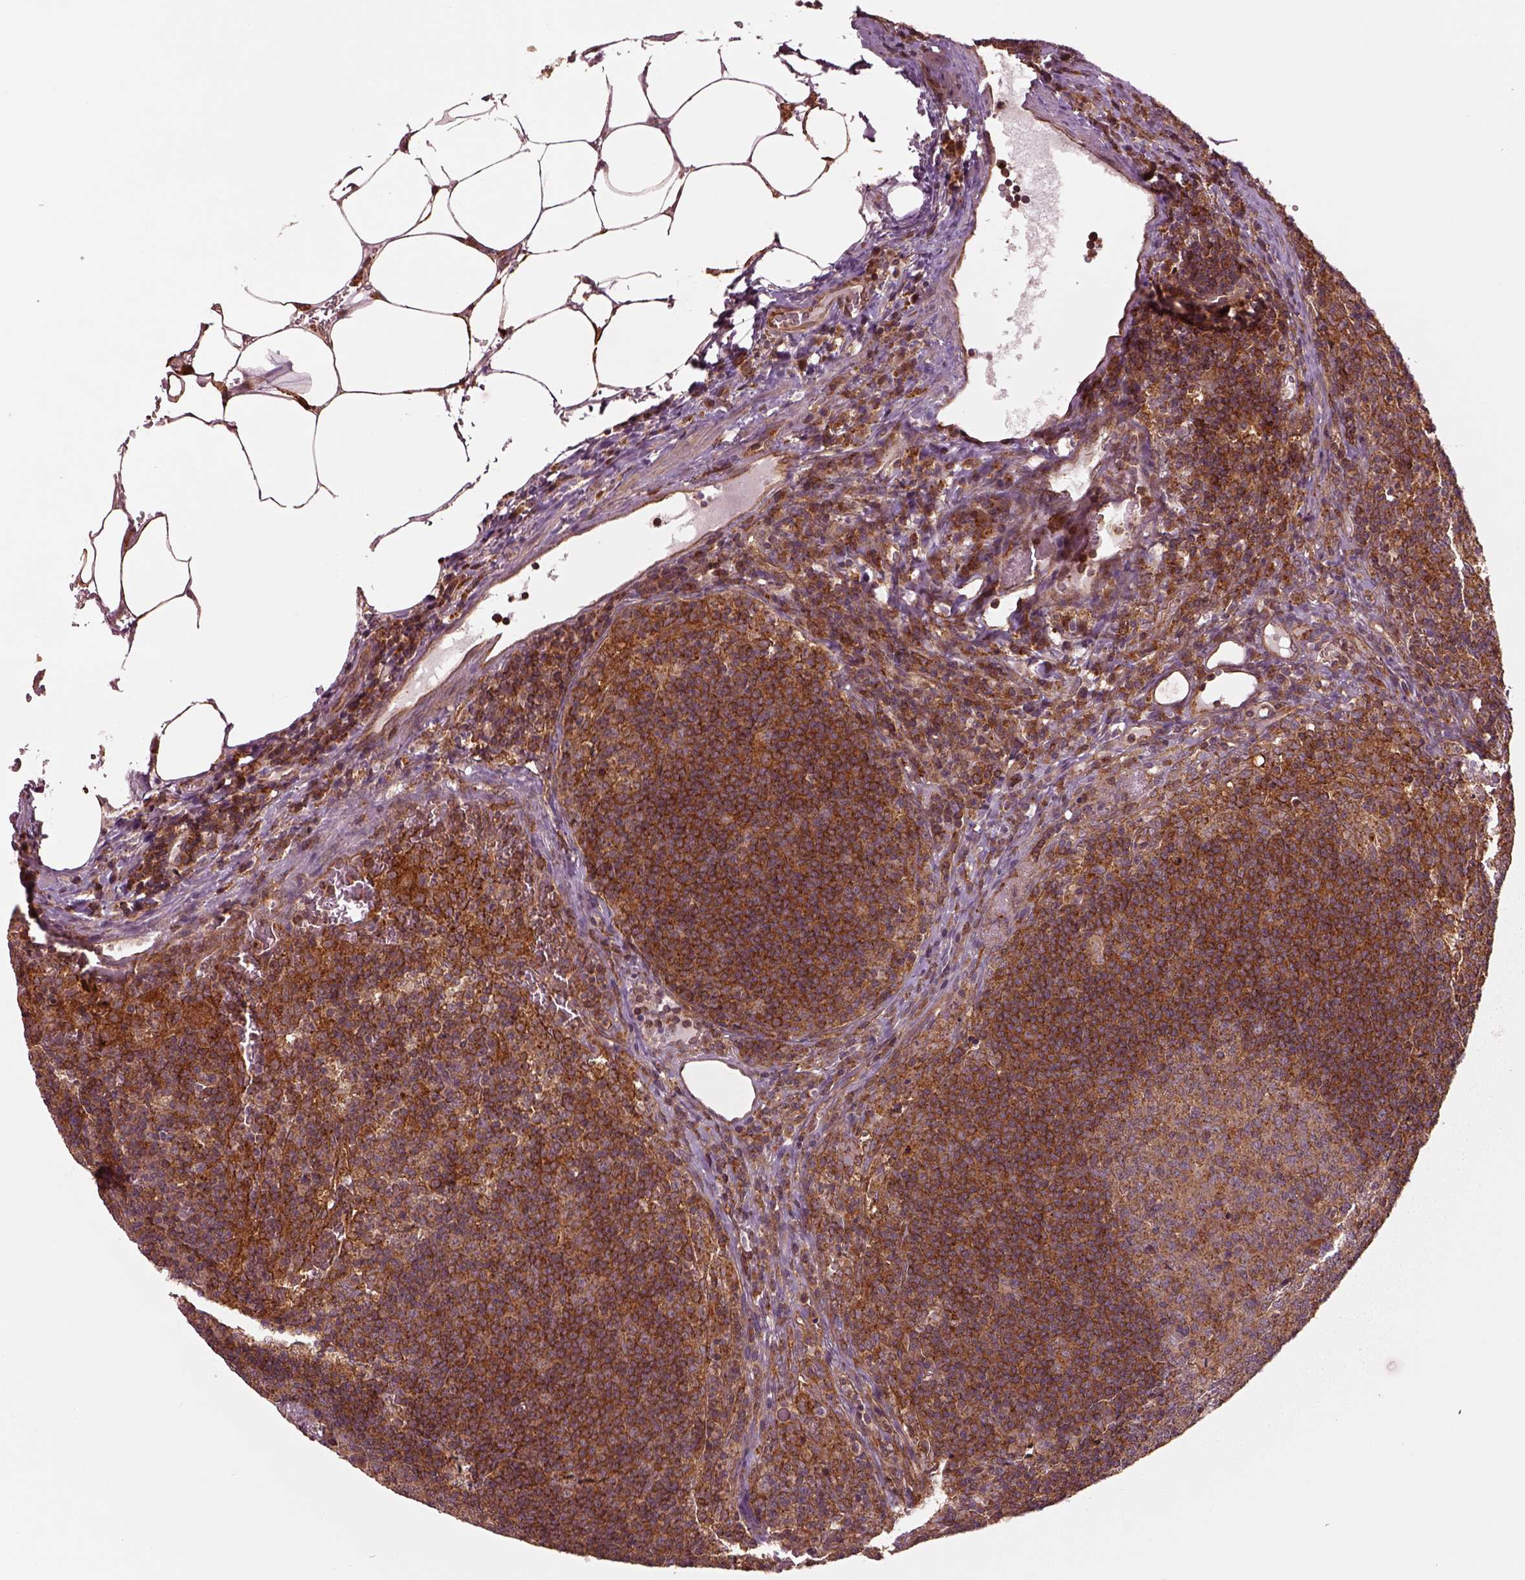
{"staining": {"intensity": "moderate", "quantity": "<25%", "location": "cytoplasmic/membranous"}, "tissue": "lymph node", "cell_type": "Germinal center cells", "image_type": "normal", "snomed": [{"axis": "morphology", "description": "Normal tissue, NOS"}, {"axis": "topography", "description": "Lymph node"}], "caption": "The image demonstrates a brown stain indicating the presence of a protein in the cytoplasmic/membranous of germinal center cells in lymph node. (DAB (3,3'-diaminobenzidine) = brown stain, brightfield microscopy at high magnification).", "gene": "WASHC2A", "patient": {"sex": "male", "age": 67}}